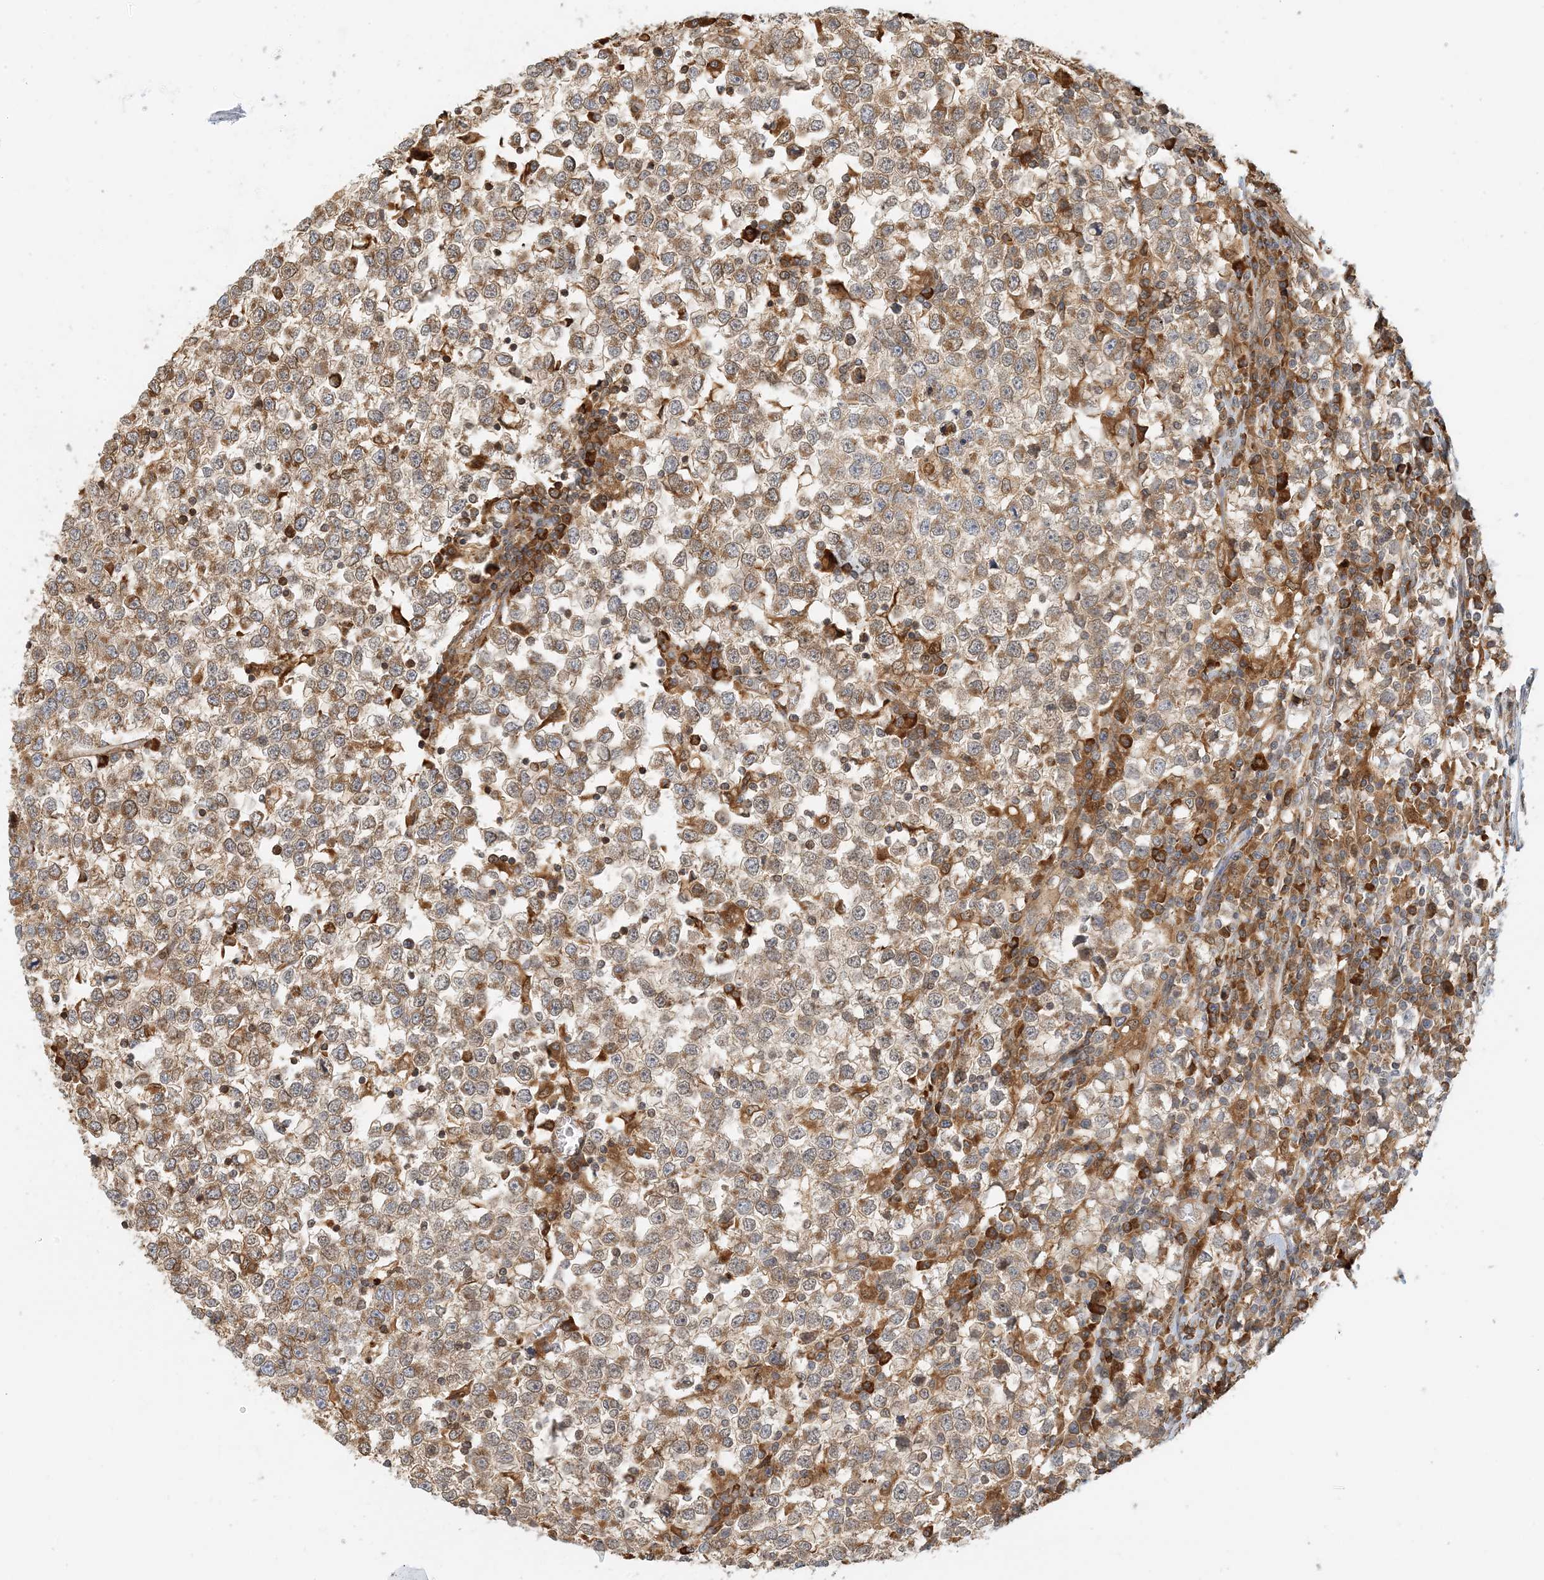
{"staining": {"intensity": "moderate", "quantity": ">75%", "location": "cytoplasmic/membranous"}, "tissue": "testis cancer", "cell_type": "Tumor cells", "image_type": "cancer", "snomed": [{"axis": "morphology", "description": "Seminoma, NOS"}, {"axis": "topography", "description": "Testis"}], "caption": "Protein staining of testis cancer (seminoma) tissue exhibits moderate cytoplasmic/membranous staining in approximately >75% of tumor cells.", "gene": "HNMT", "patient": {"sex": "male", "age": 65}}